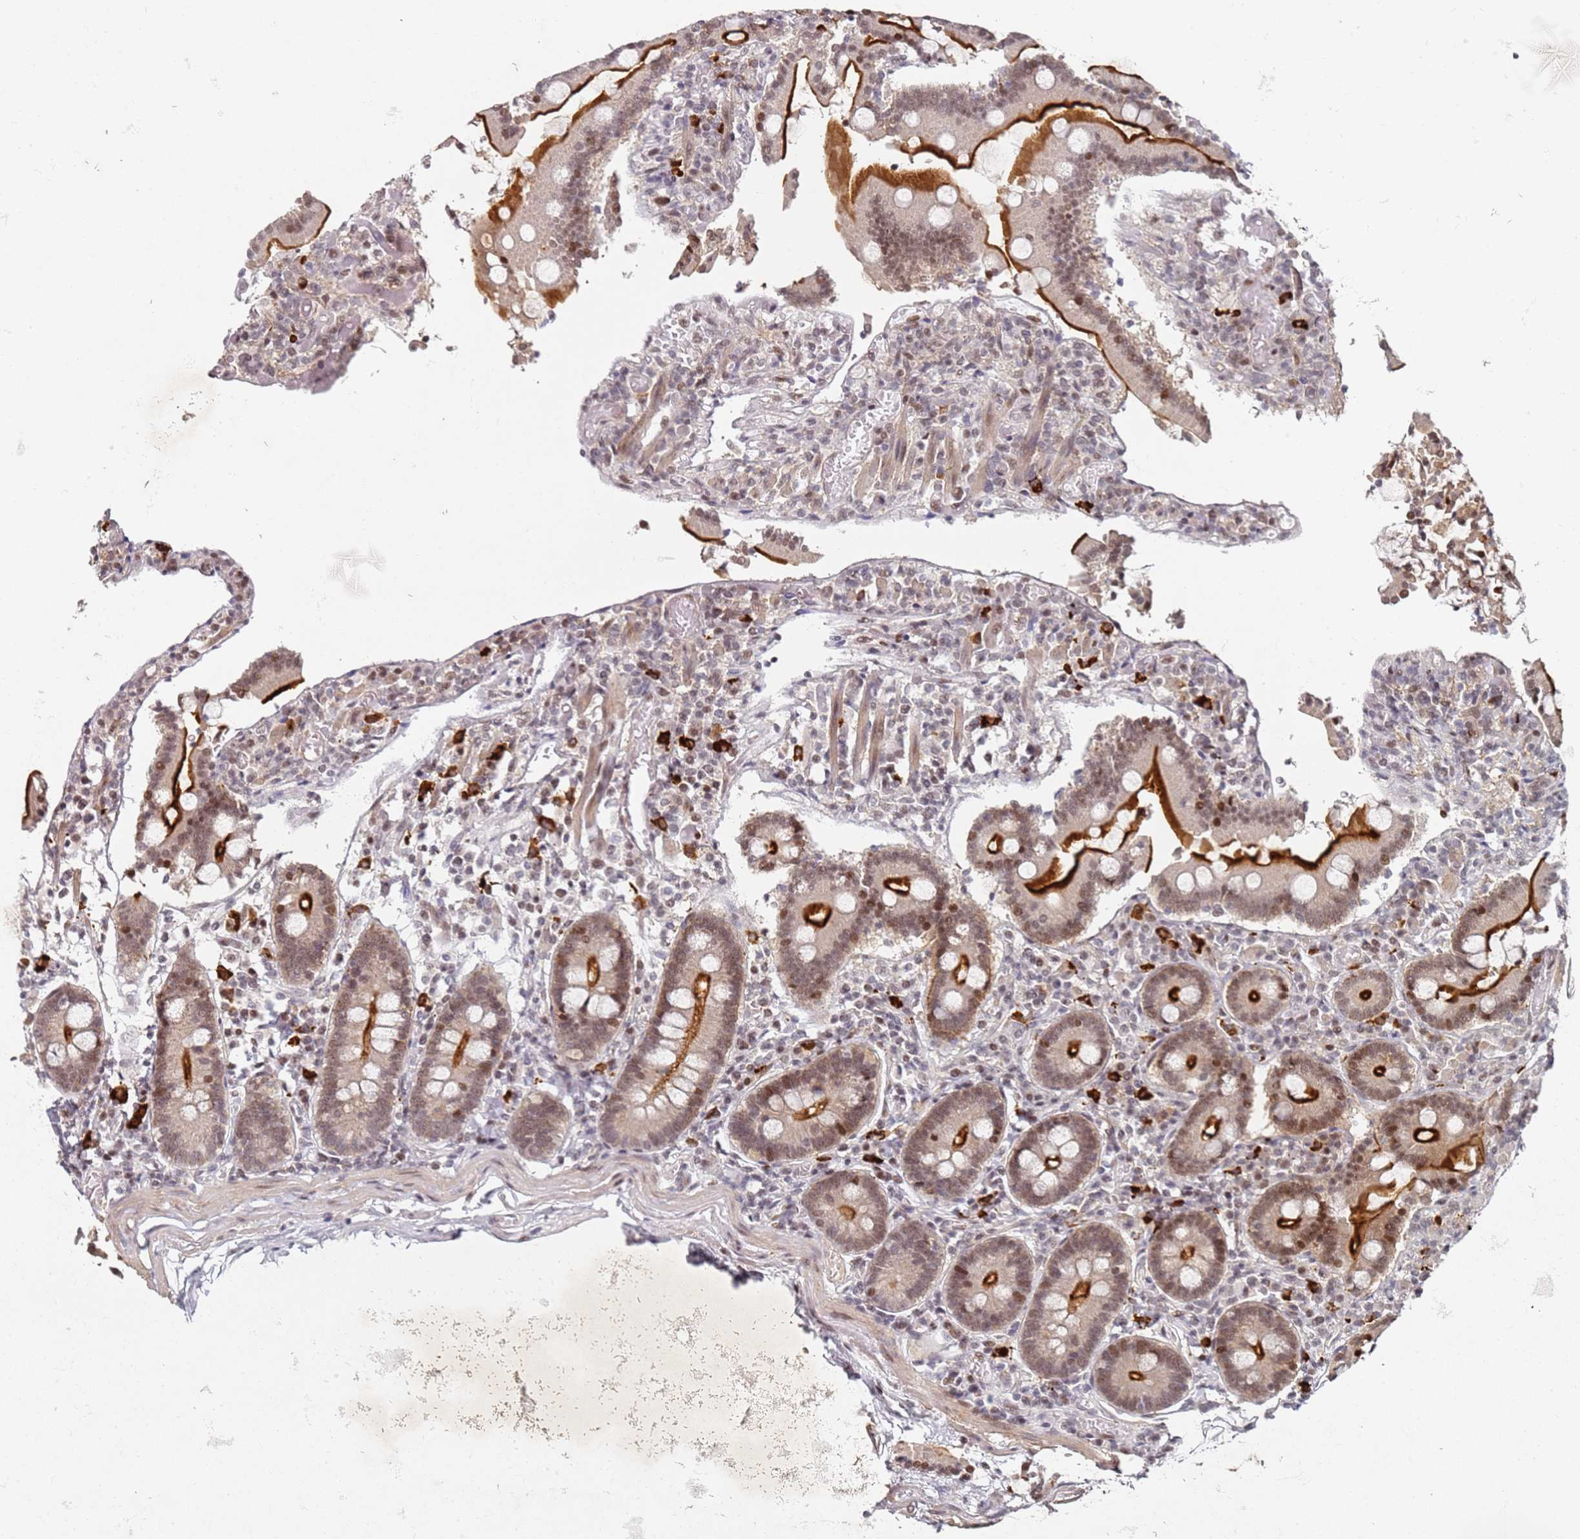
{"staining": {"intensity": "strong", "quantity": ">75%", "location": "cytoplasmic/membranous,nuclear"}, "tissue": "duodenum", "cell_type": "Glandular cells", "image_type": "normal", "snomed": [{"axis": "morphology", "description": "Normal tissue, NOS"}, {"axis": "topography", "description": "Duodenum"}], "caption": "Unremarkable duodenum demonstrates strong cytoplasmic/membranous,nuclear staining in approximately >75% of glandular cells, visualized by immunohistochemistry.", "gene": "ATF6B", "patient": {"sex": "male", "age": 55}}